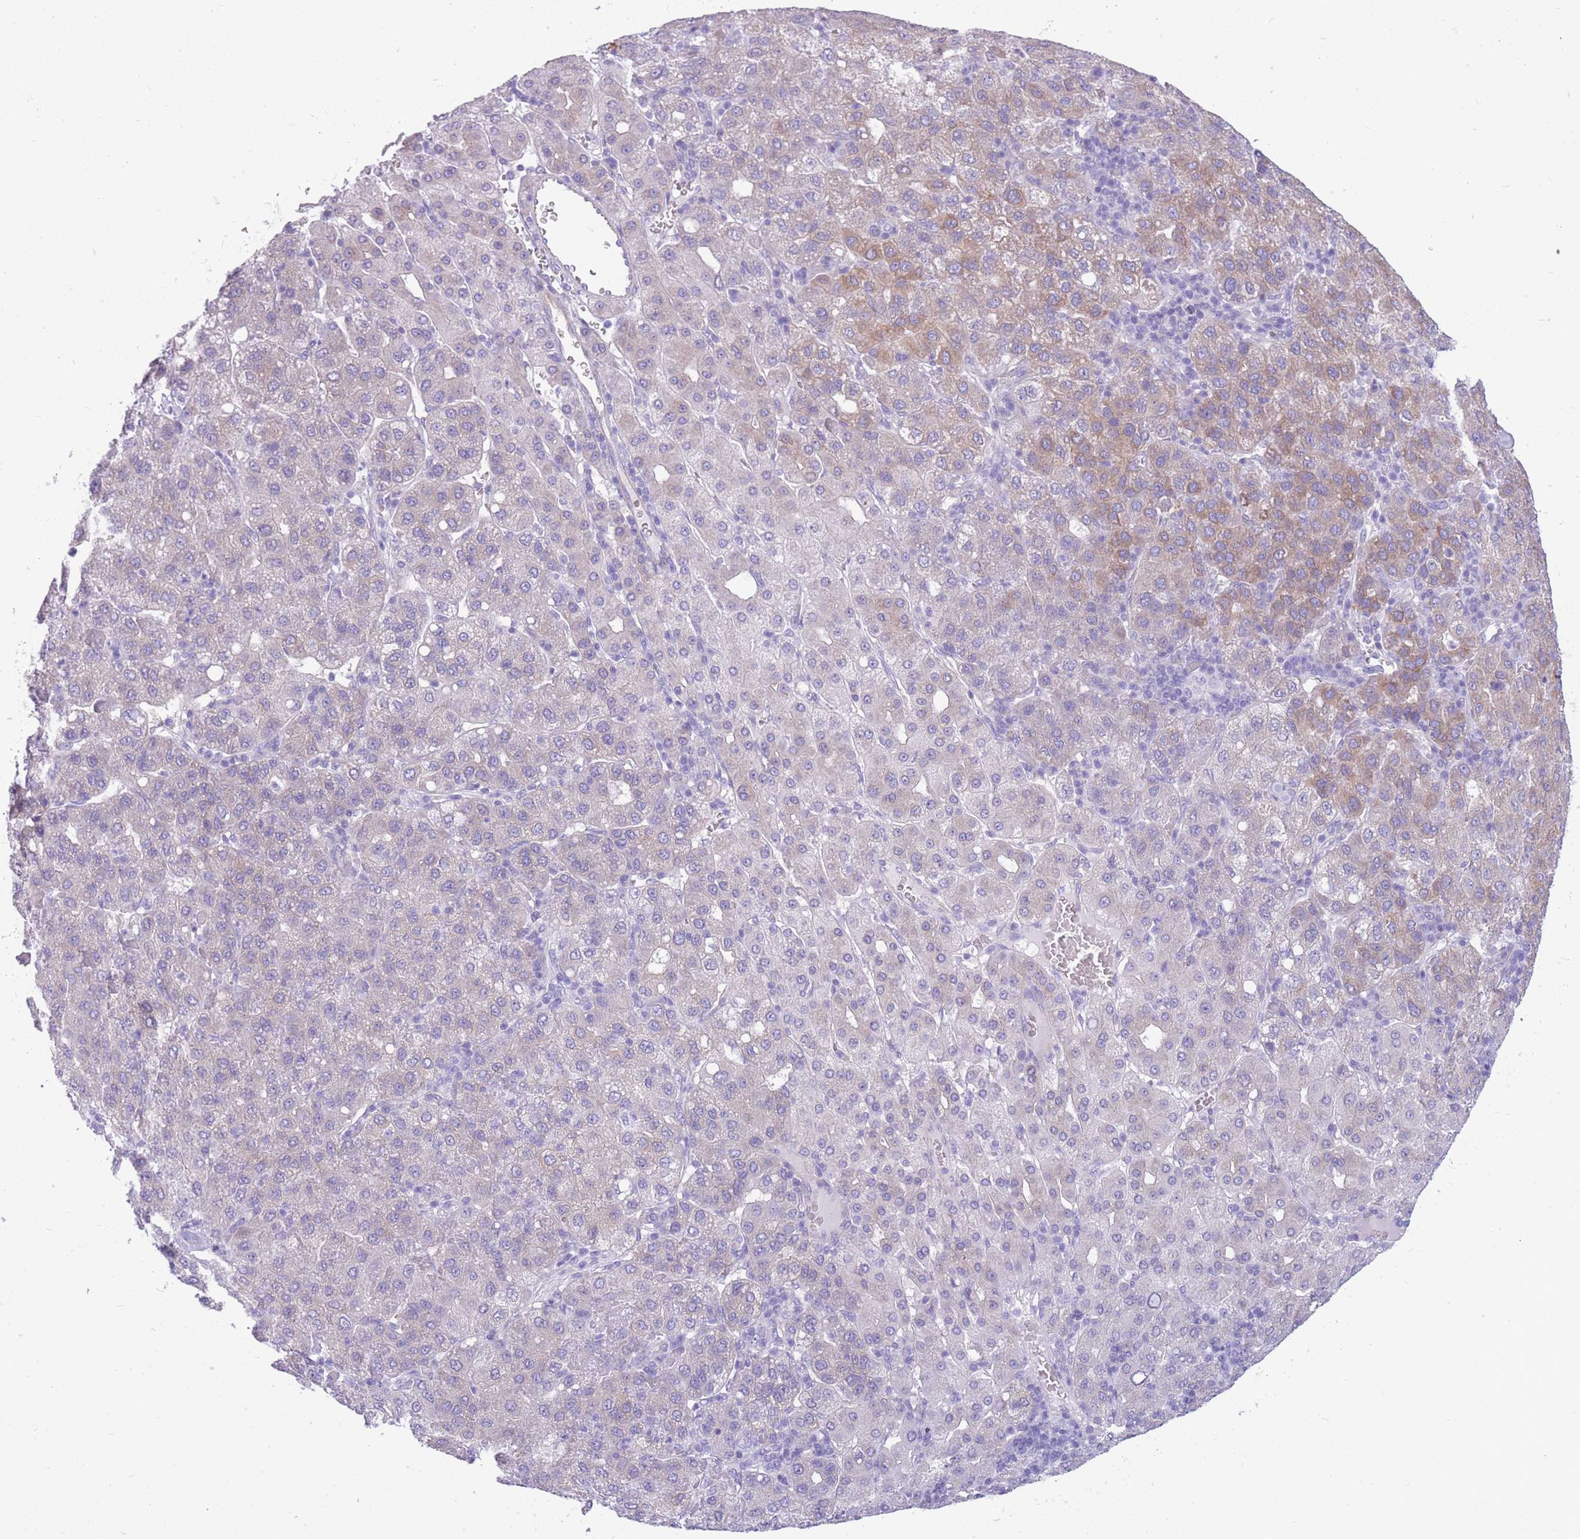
{"staining": {"intensity": "negative", "quantity": "none", "location": "none"}, "tissue": "liver cancer", "cell_type": "Tumor cells", "image_type": "cancer", "snomed": [{"axis": "morphology", "description": "Carcinoma, Hepatocellular, NOS"}, {"axis": "topography", "description": "Liver"}], "caption": "This is a micrograph of immunohistochemistry (IHC) staining of liver cancer, which shows no staining in tumor cells.", "gene": "MTSS2", "patient": {"sex": "male", "age": 65}}